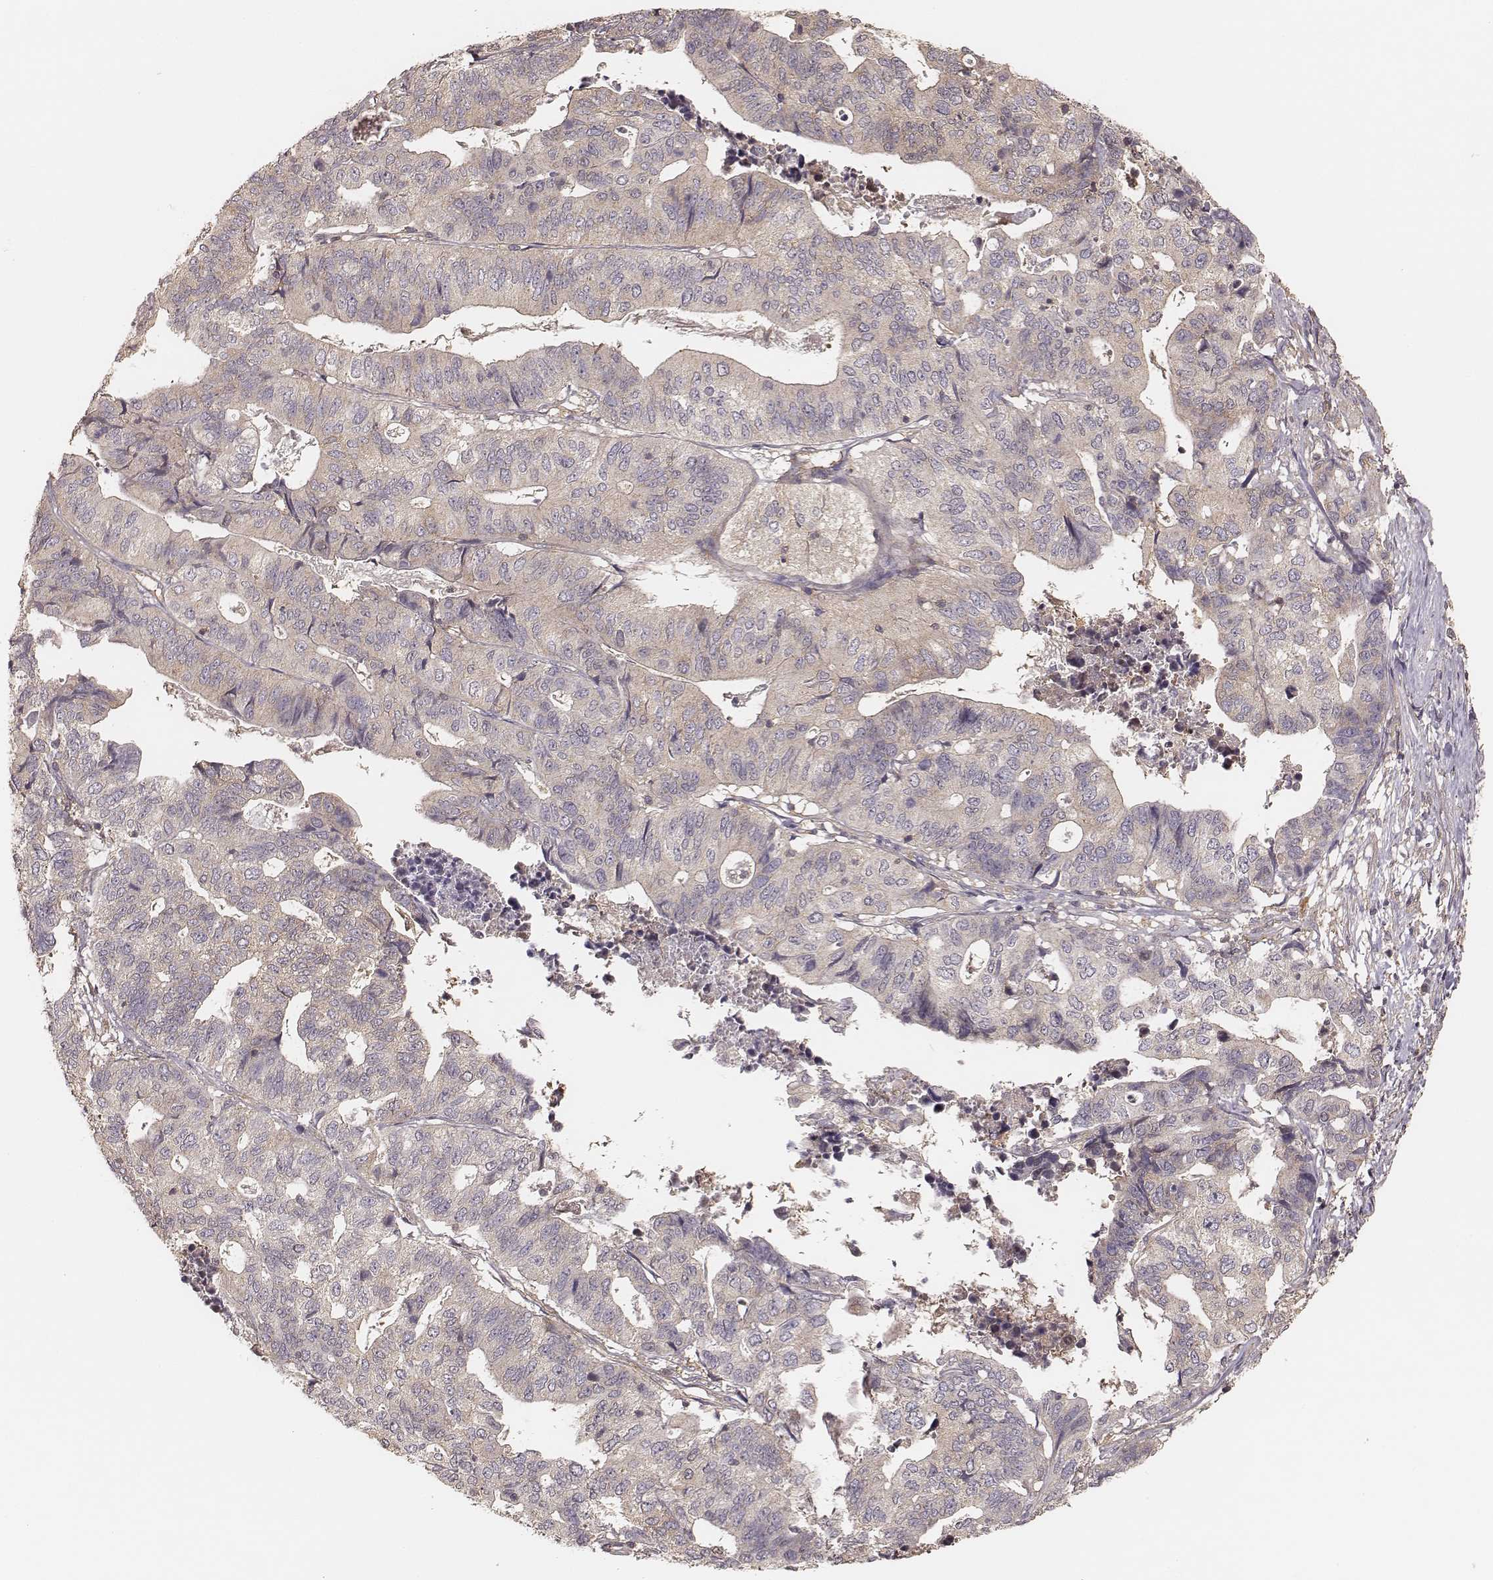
{"staining": {"intensity": "negative", "quantity": "none", "location": "none"}, "tissue": "stomach cancer", "cell_type": "Tumor cells", "image_type": "cancer", "snomed": [{"axis": "morphology", "description": "Adenocarcinoma, NOS"}, {"axis": "topography", "description": "Stomach, upper"}], "caption": "Photomicrograph shows no significant protein staining in tumor cells of stomach cancer. (Immunohistochemistry, brightfield microscopy, high magnification).", "gene": "CARS1", "patient": {"sex": "female", "age": 67}}